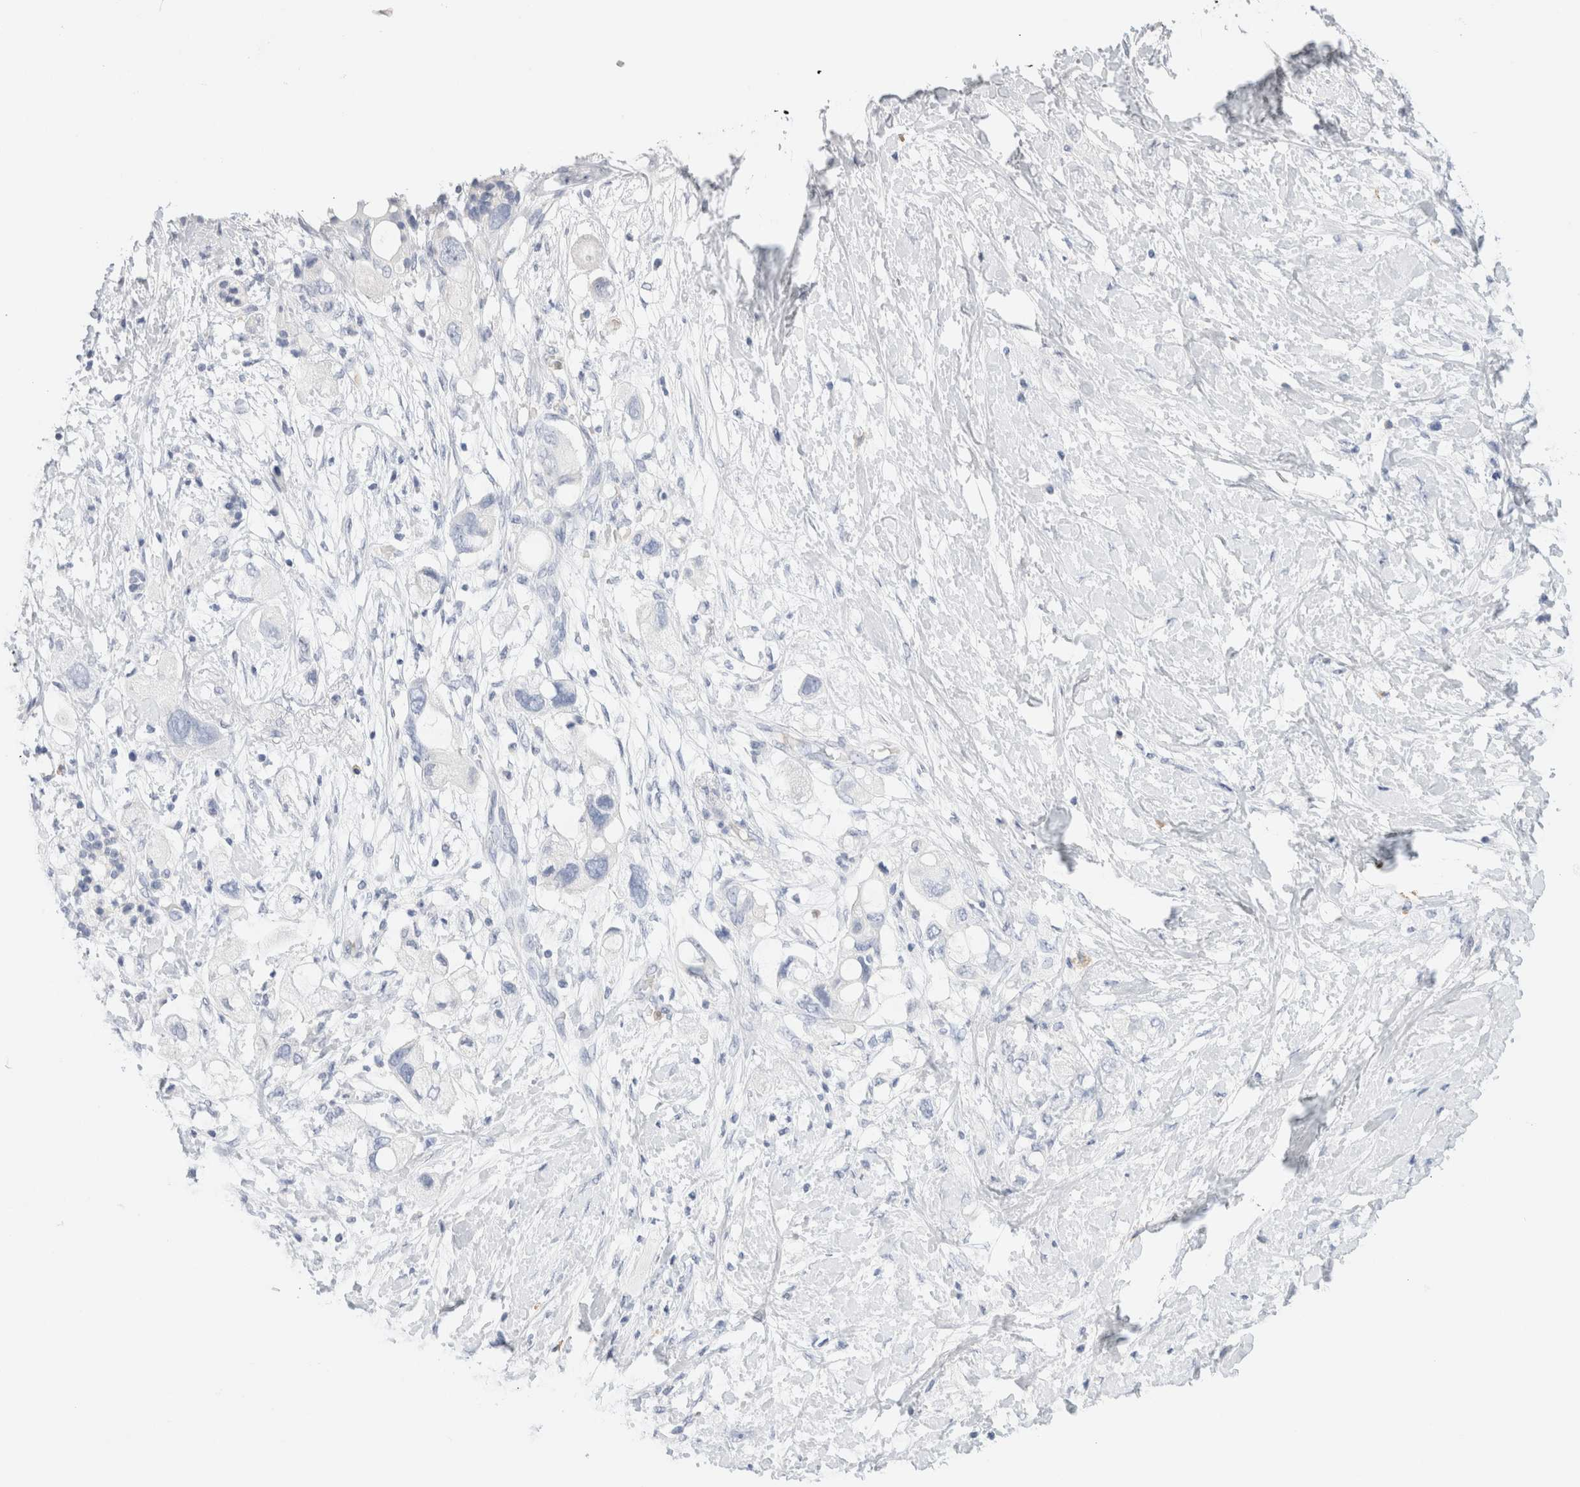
{"staining": {"intensity": "negative", "quantity": "none", "location": "none"}, "tissue": "pancreatic cancer", "cell_type": "Tumor cells", "image_type": "cancer", "snomed": [{"axis": "morphology", "description": "Adenocarcinoma, NOS"}, {"axis": "topography", "description": "Pancreas"}], "caption": "Pancreatic cancer (adenocarcinoma) was stained to show a protein in brown. There is no significant staining in tumor cells.", "gene": "ARG1", "patient": {"sex": "female", "age": 56}}